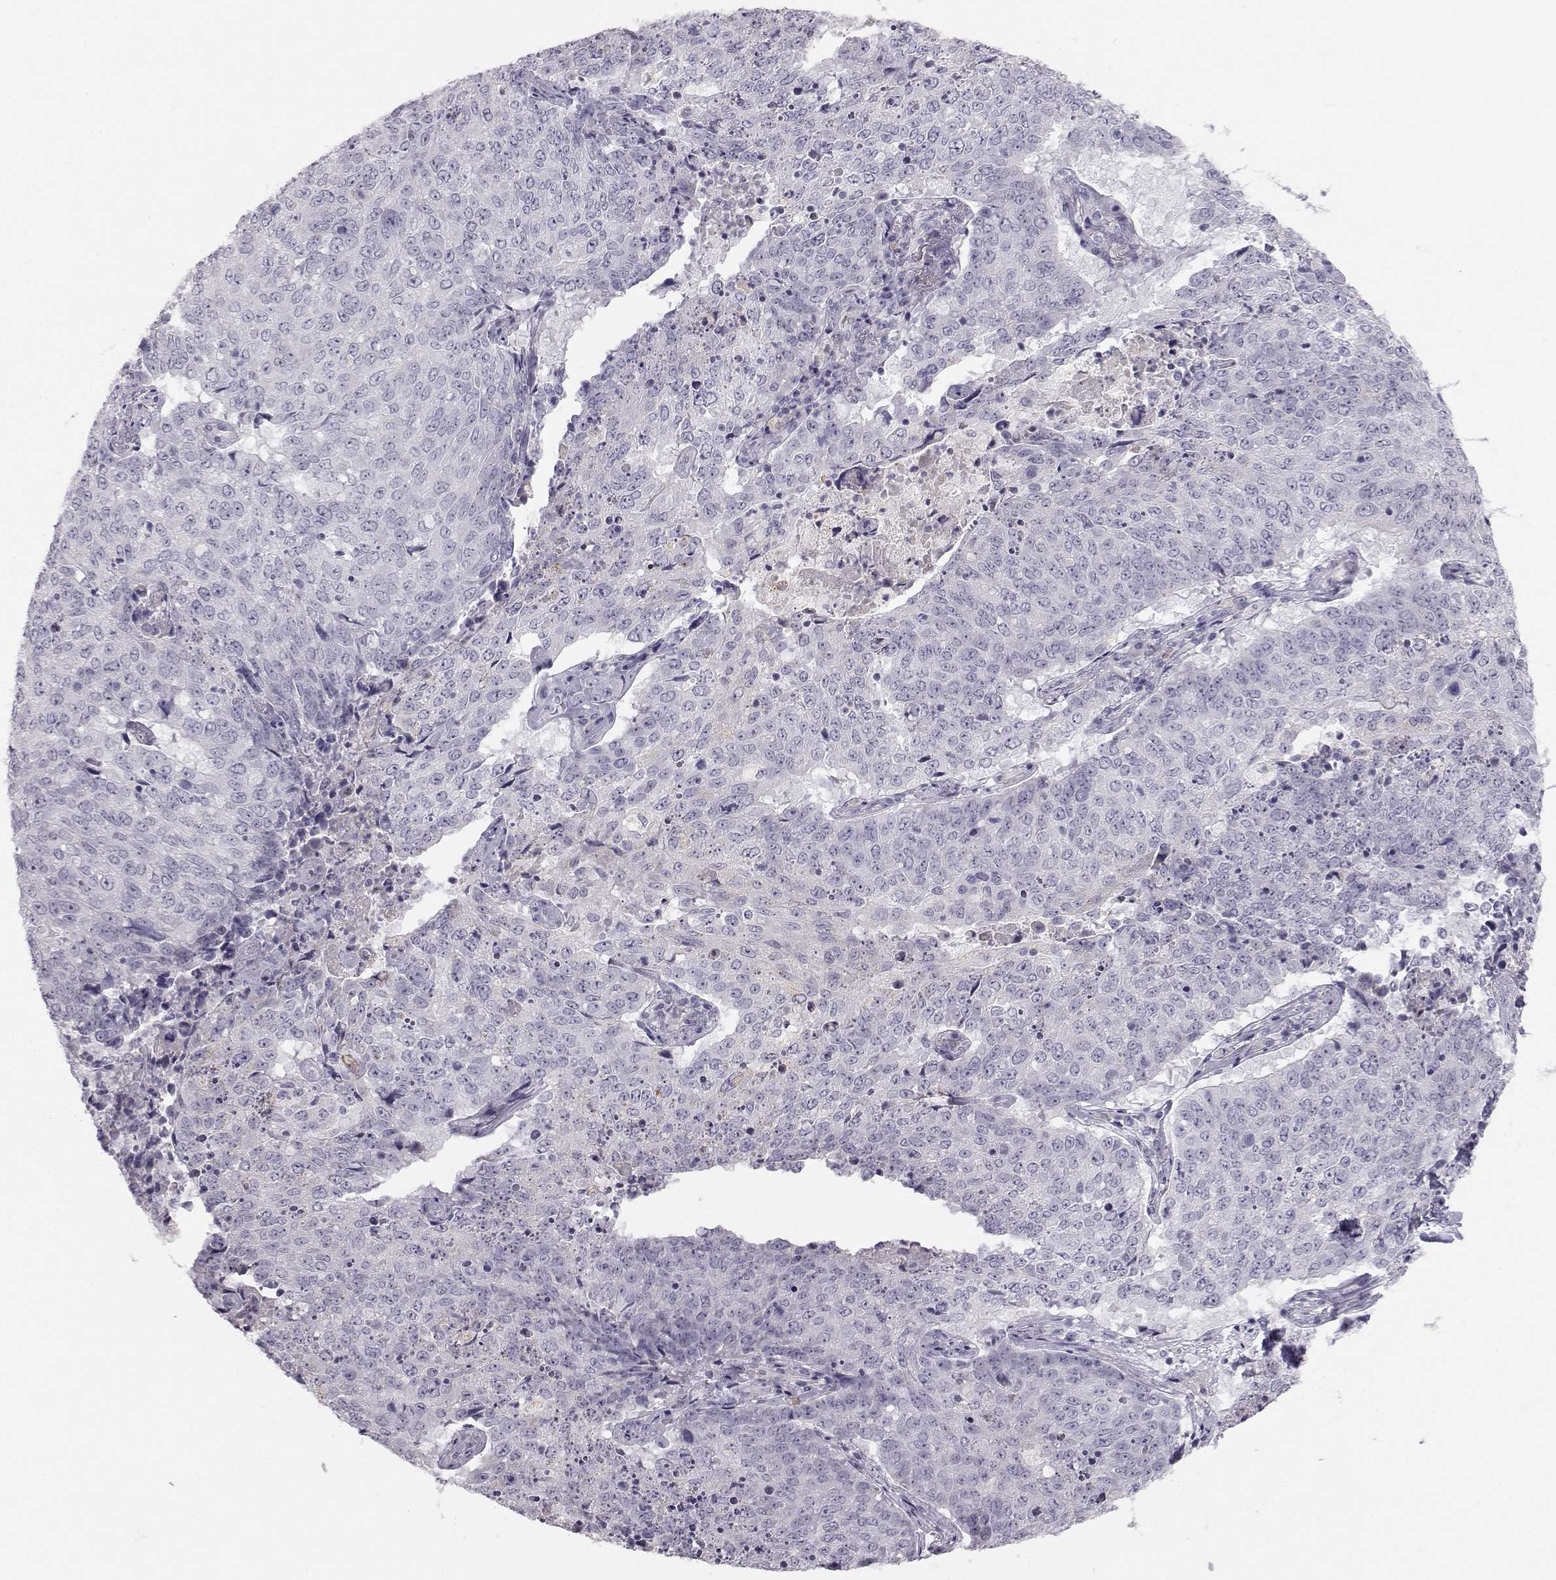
{"staining": {"intensity": "negative", "quantity": "none", "location": "none"}, "tissue": "lung cancer", "cell_type": "Tumor cells", "image_type": "cancer", "snomed": [{"axis": "morphology", "description": "Normal tissue, NOS"}, {"axis": "morphology", "description": "Squamous cell carcinoma, NOS"}, {"axis": "topography", "description": "Bronchus"}, {"axis": "topography", "description": "Lung"}], "caption": "A photomicrograph of squamous cell carcinoma (lung) stained for a protein demonstrates no brown staining in tumor cells.", "gene": "PGM5", "patient": {"sex": "male", "age": 64}}